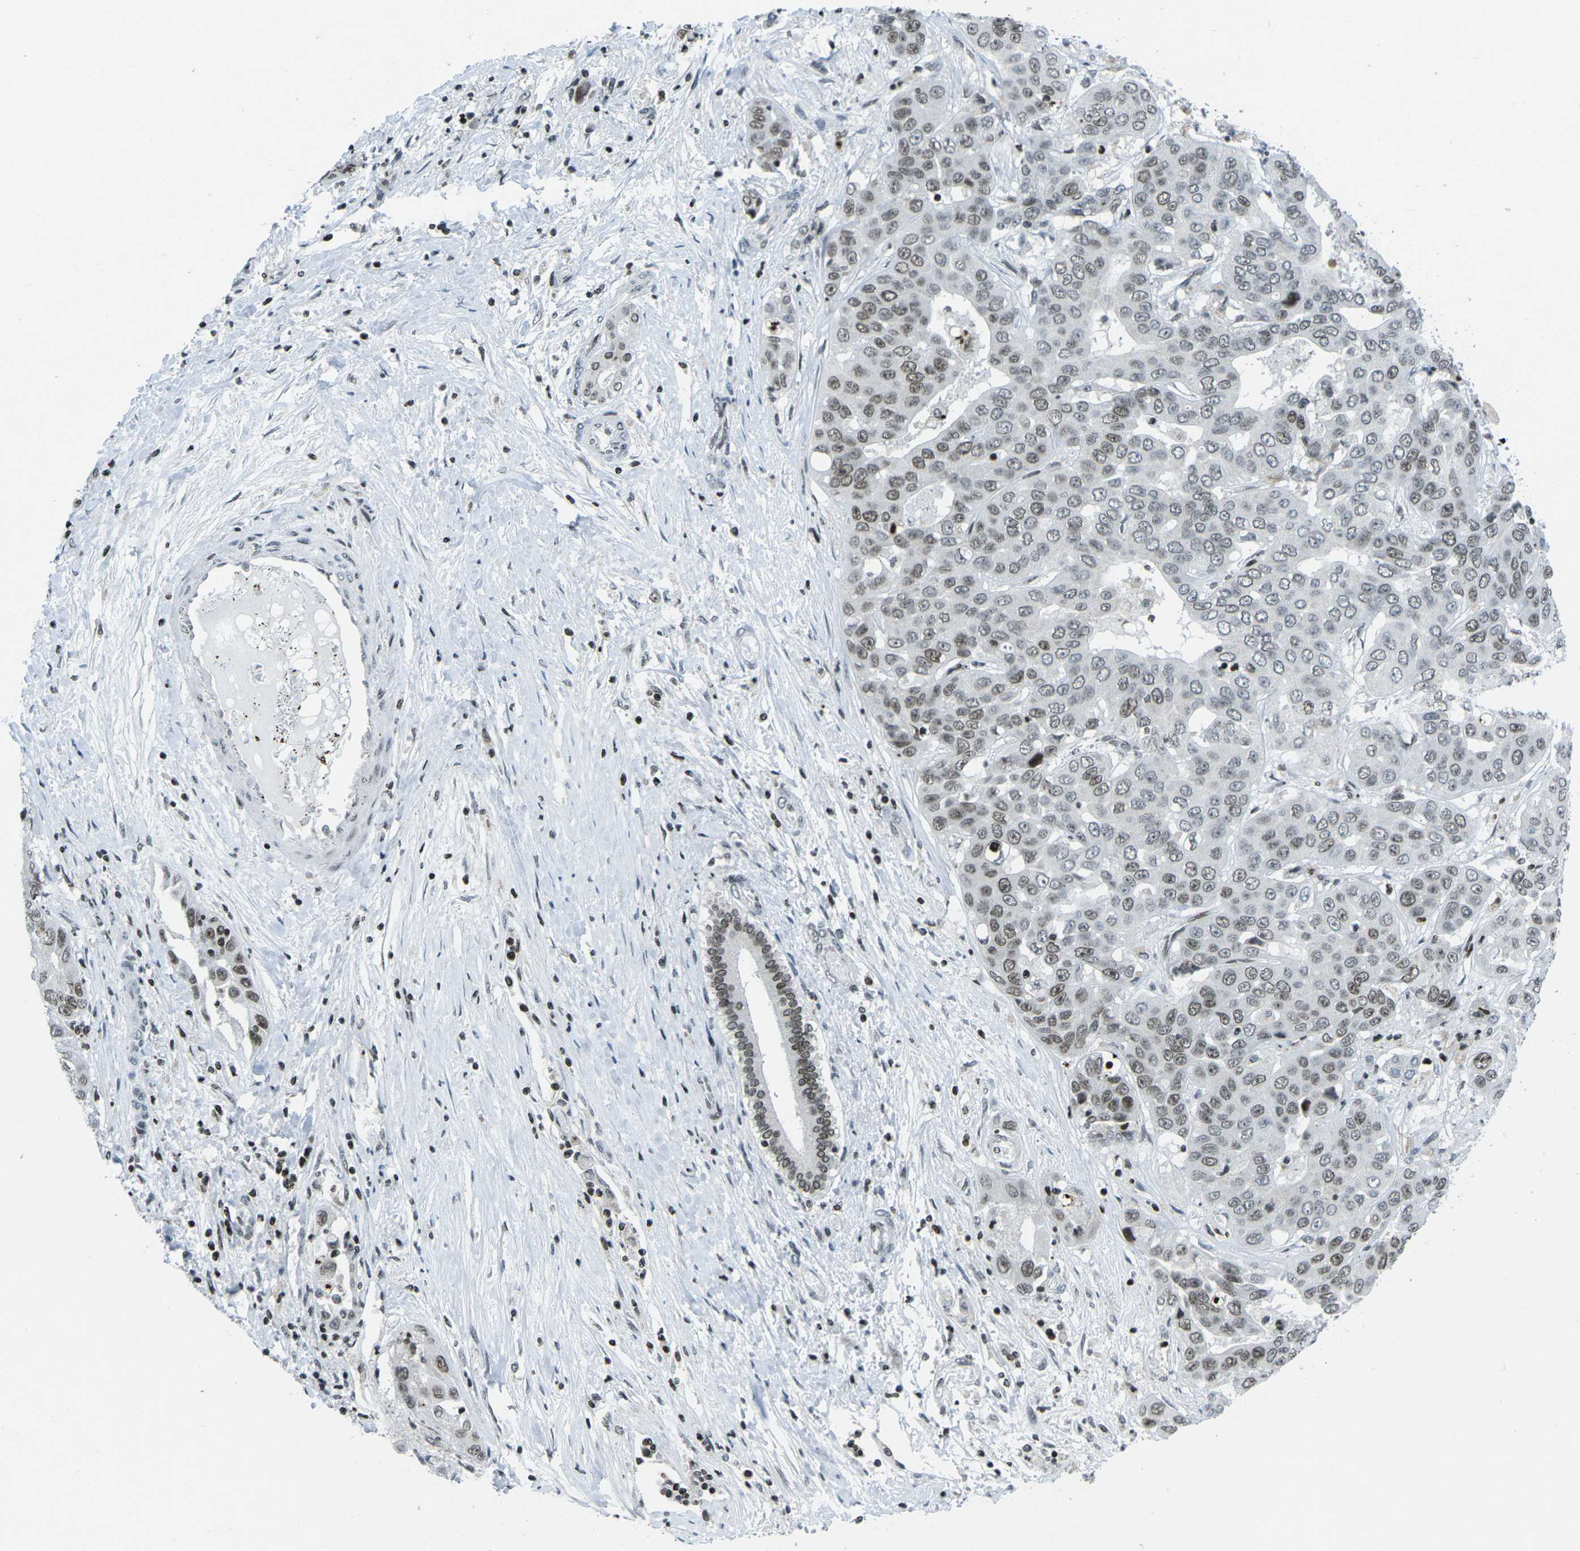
{"staining": {"intensity": "weak", "quantity": "25%-75%", "location": "nuclear"}, "tissue": "liver cancer", "cell_type": "Tumor cells", "image_type": "cancer", "snomed": [{"axis": "morphology", "description": "Cholangiocarcinoma"}, {"axis": "topography", "description": "Liver"}], "caption": "A brown stain highlights weak nuclear positivity of a protein in liver cancer (cholangiocarcinoma) tumor cells.", "gene": "EME1", "patient": {"sex": "female", "age": 52}}